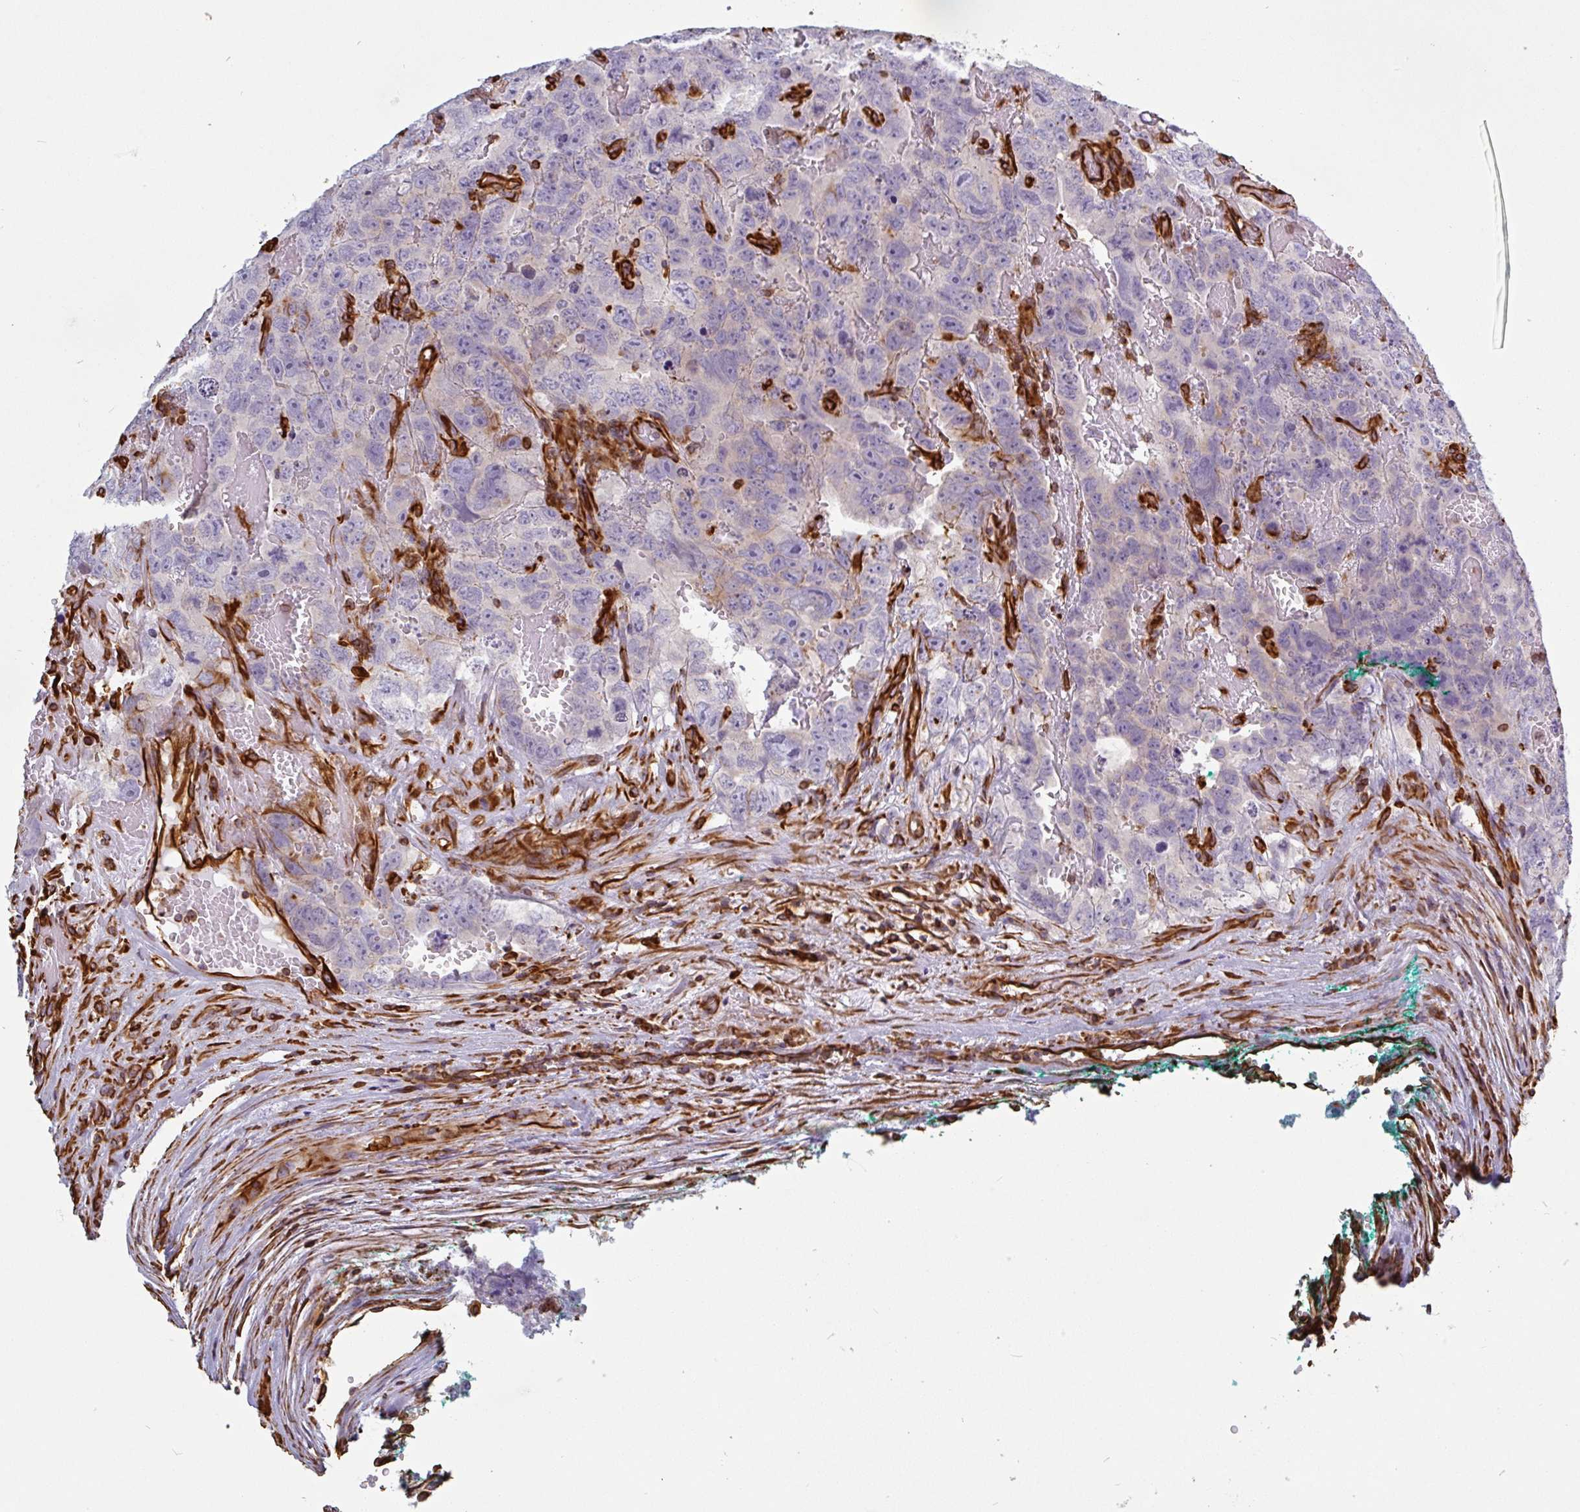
{"staining": {"intensity": "negative", "quantity": "none", "location": "none"}, "tissue": "testis cancer", "cell_type": "Tumor cells", "image_type": "cancer", "snomed": [{"axis": "morphology", "description": "Carcinoma, Embryonal, NOS"}, {"axis": "topography", "description": "Testis"}], "caption": "Immunohistochemistry micrograph of neoplastic tissue: testis cancer stained with DAB (3,3'-diaminobenzidine) reveals no significant protein staining in tumor cells. (Immunohistochemistry (ihc), brightfield microscopy, high magnification).", "gene": "PPFIA1", "patient": {"sex": "male", "age": 45}}